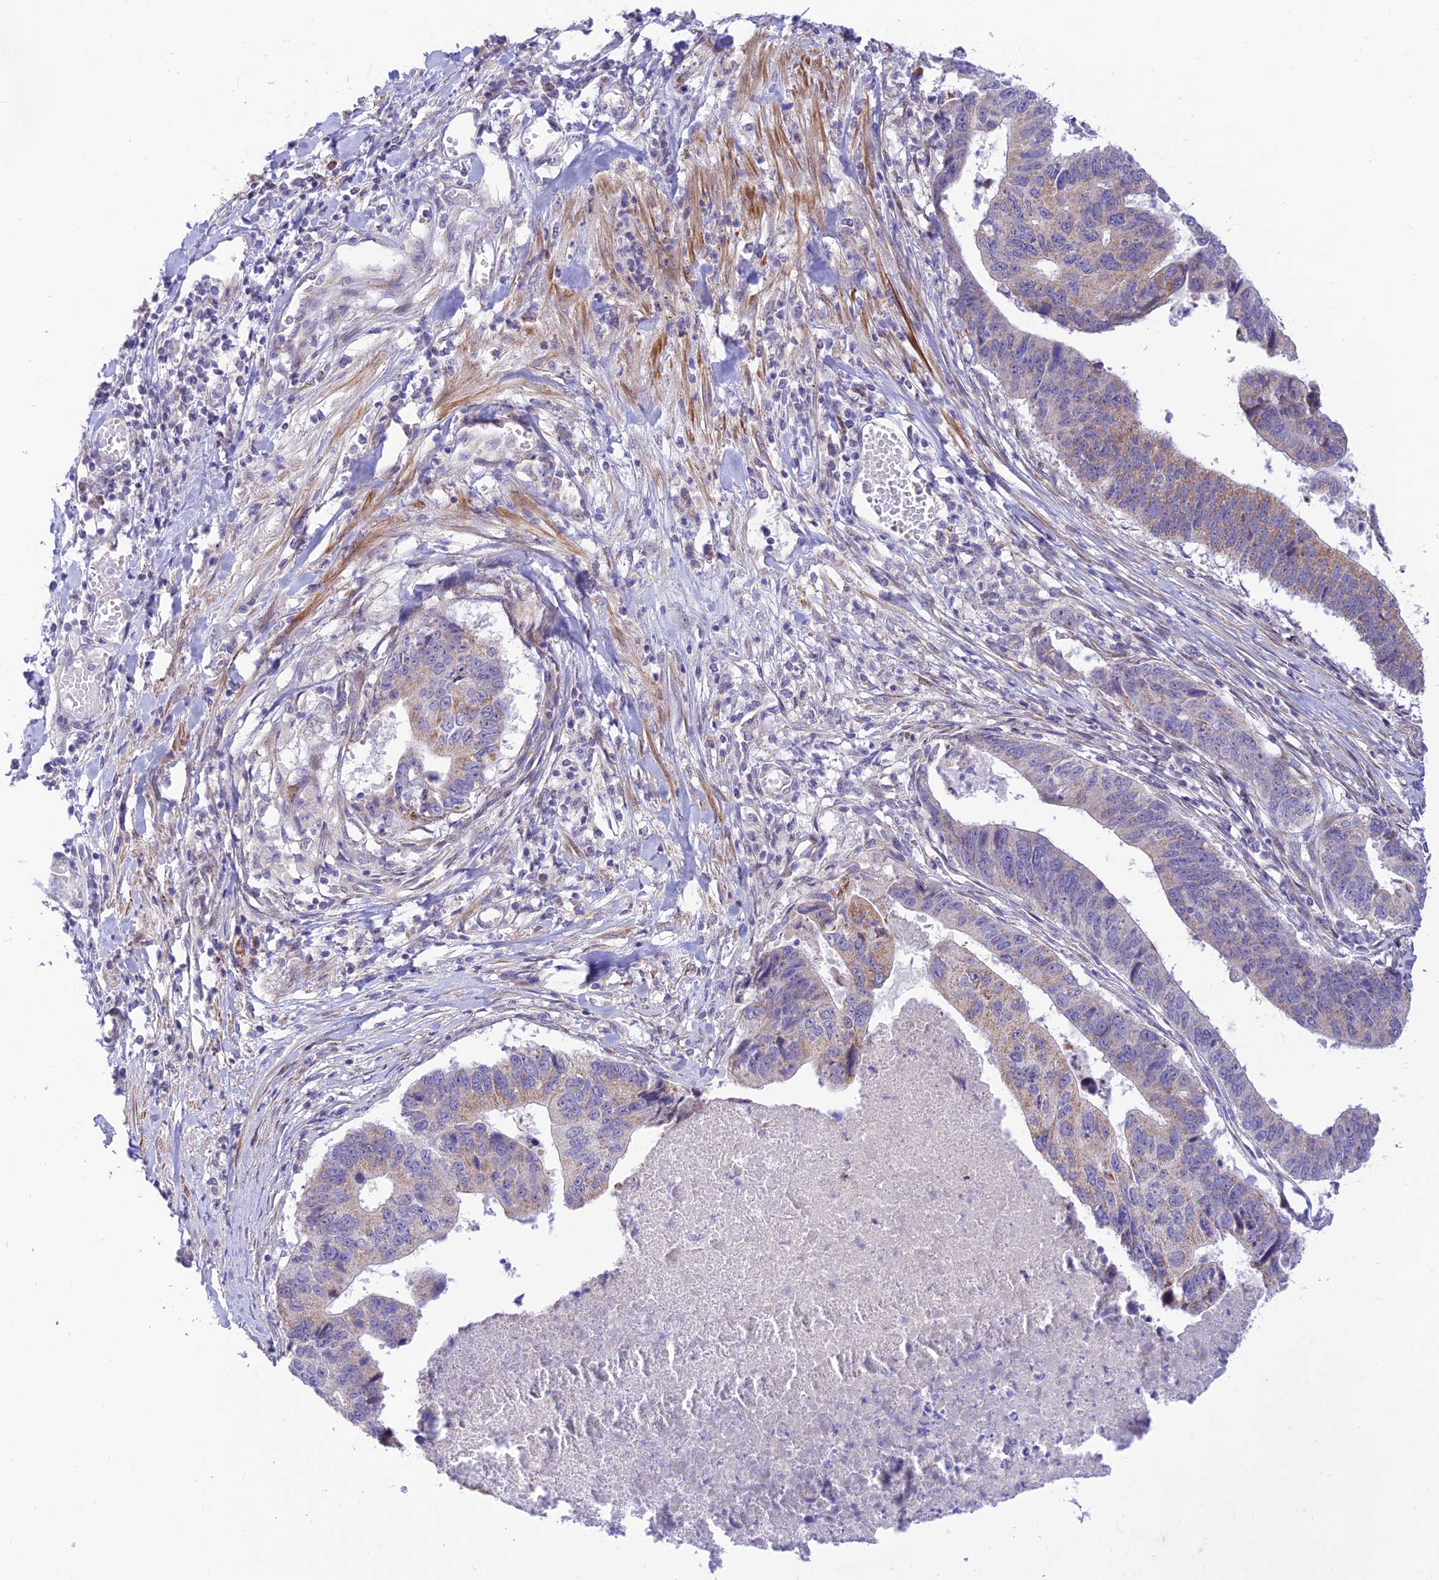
{"staining": {"intensity": "moderate", "quantity": "<25%", "location": "cytoplasmic/membranous"}, "tissue": "stomach cancer", "cell_type": "Tumor cells", "image_type": "cancer", "snomed": [{"axis": "morphology", "description": "Adenocarcinoma, NOS"}, {"axis": "topography", "description": "Stomach"}], "caption": "Immunohistochemical staining of human stomach cancer (adenocarcinoma) exhibits low levels of moderate cytoplasmic/membranous protein expression in approximately <25% of tumor cells.", "gene": "FAM186B", "patient": {"sex": "male", "age": 59}}